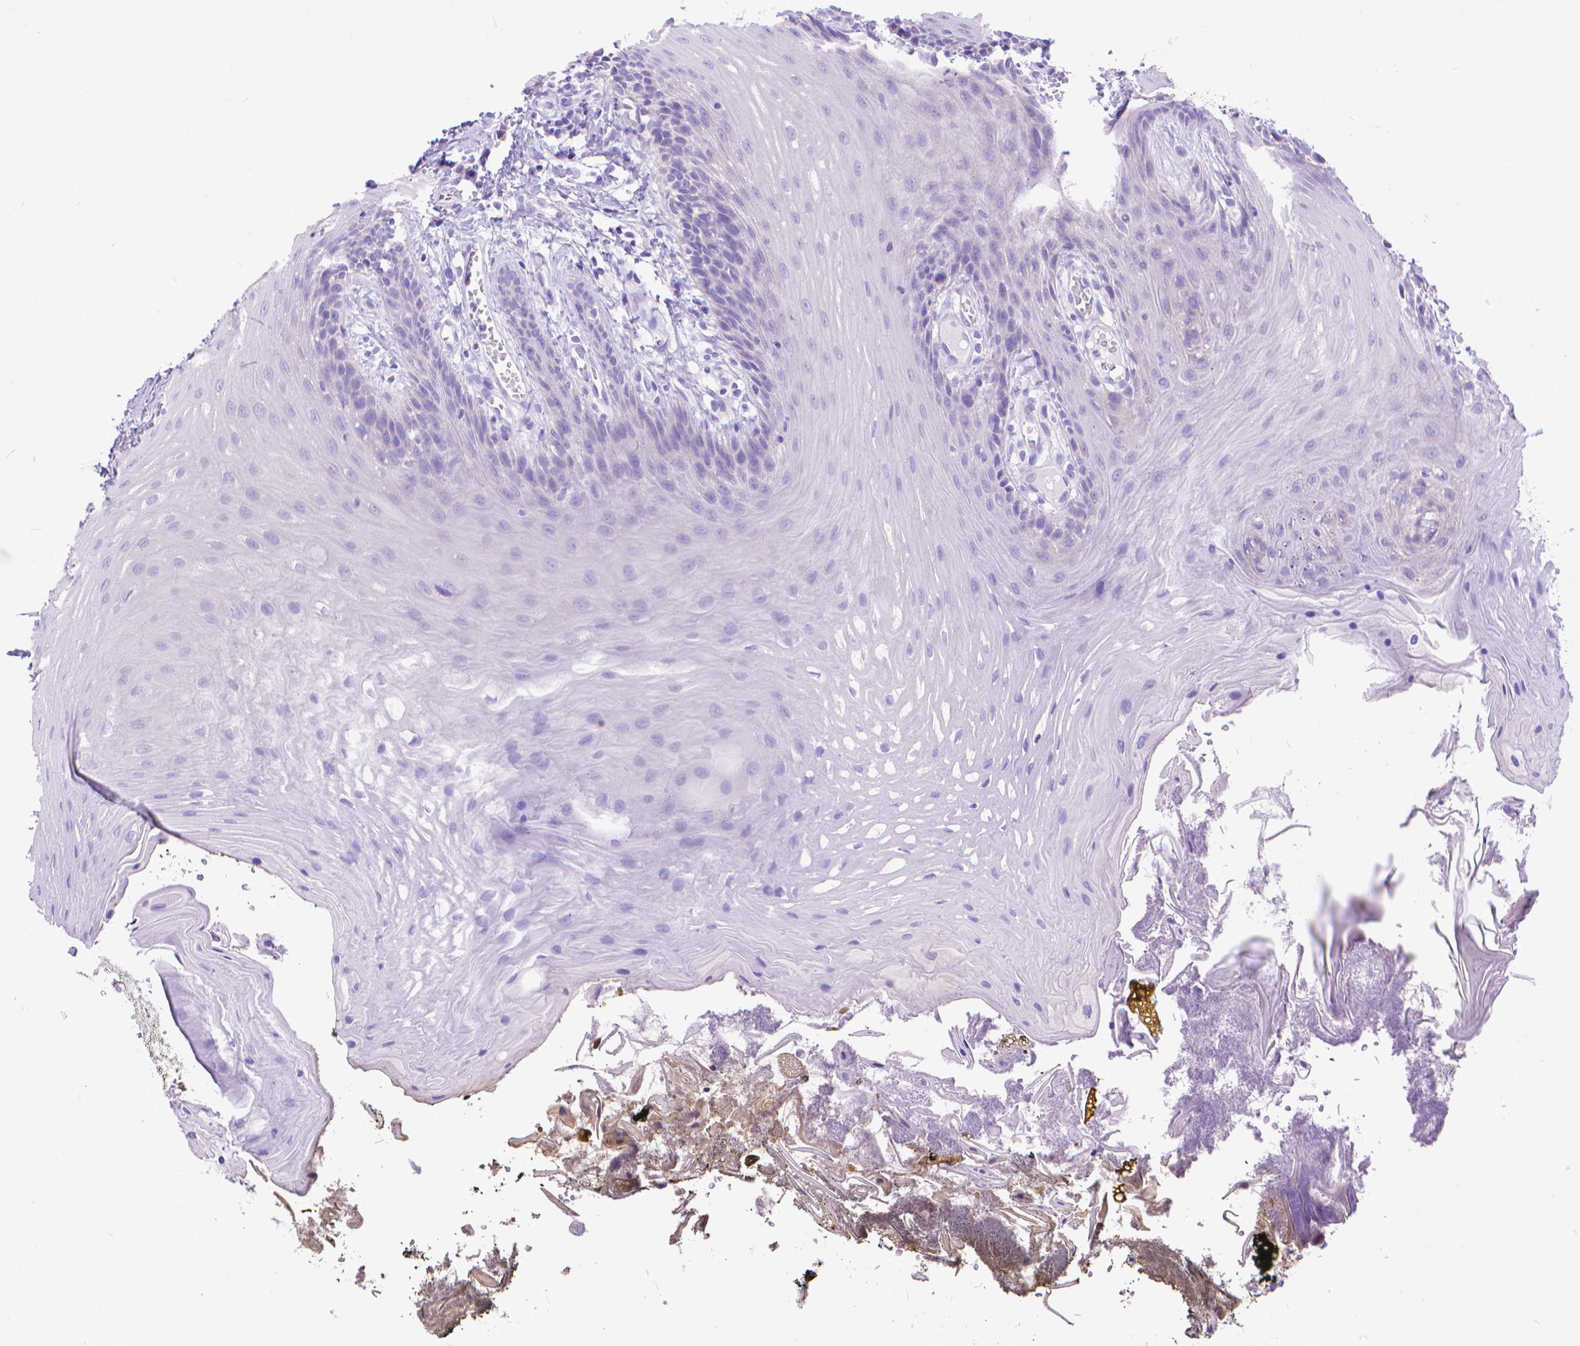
{"staining": {"intensity": "negative", "quantity": "none", "location": "none"}, "tissue": "oral mucosa", "cell_type": "Squamous epithelial cells", "image_type": "normal", "snomed": [{"axis": "morphology", "description": "Normal tissue, NOS"}, {"axis": "topography", "description": "Oral tissue"}], "caption": "An image of human oral mucosa is negative for staining in squamous epithelial cells. (DAB IHC, high magnification).", "gene": "DHRS2", "patient": {"sex": "male", "age": 9}}